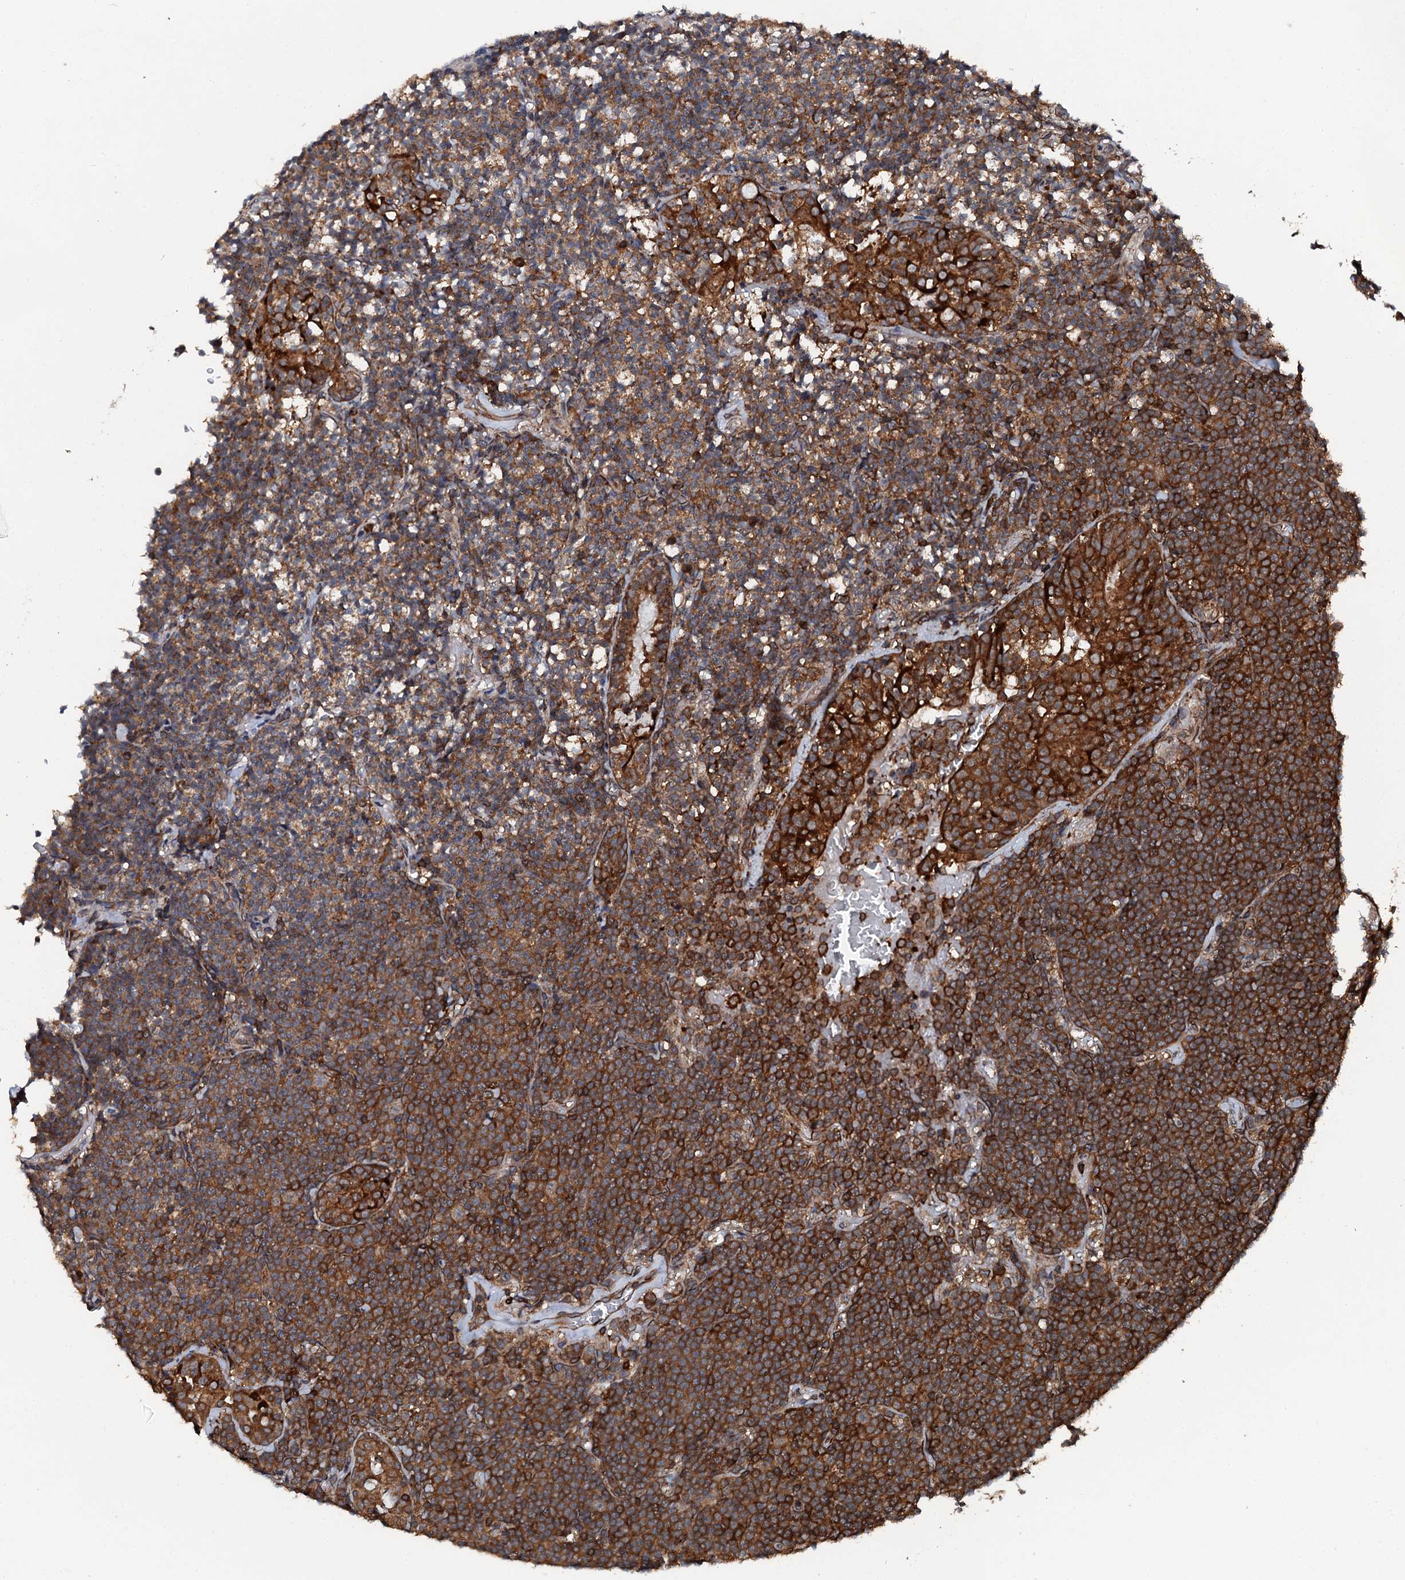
{"staining": {"intensity": "strong", "quantity": ">75%", "location": "cytoplasmic/membranous"}, "tissue": "lymphoma", "cell_type": "Tumor cells", "image_type": "cancer", "snomed": [{"axis": "morphology", "description": "Malignant lymphoma, non-Hodgkin's type, Low grade"}, {"axis": "topography", "description": "Lung"}], "caption": "Immunohistochemical staining of lymphoma displays high levels of strong cytoplasmic/membranous positivity in approximately >75% of tumor cells. The staining is performed using DAB brown chromogen to label protein expression. The nuclei are counter-stained blue using hematoxylin.", "gene": "EDC4", "patient": {"sex": "female", "age": 71}}